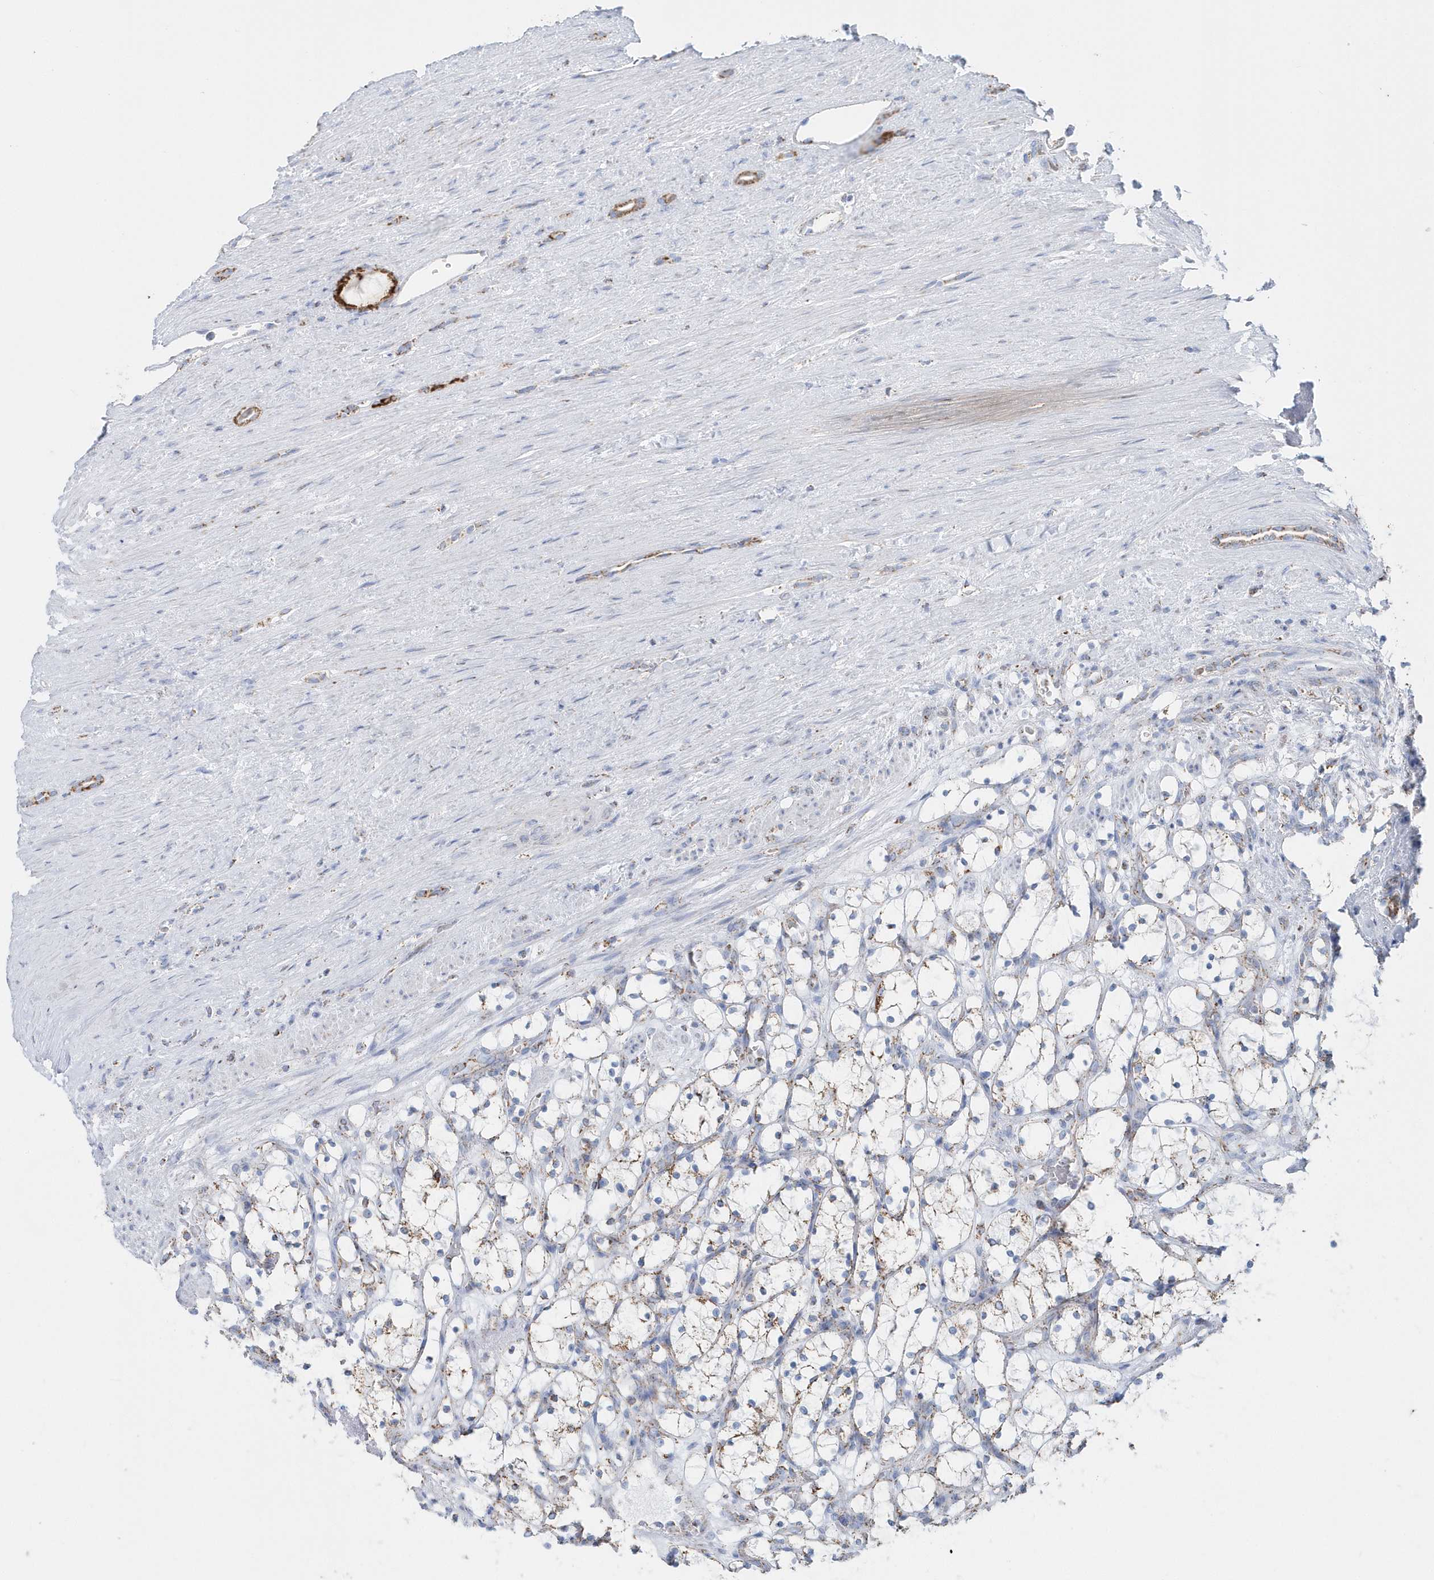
{"staining": {"intensity": "moderate", "quantity": "<25%", "location": "cytoplasmic/membranous"}, "tissue": "renal cancer", "cell_type": "Tumor cells", "image_type": "cancer", "snomed": [{"axis": "morphology", "description": "Adenocarcinoma, NOS"}, {"axis": "topography", "description": "Kidney"}], "caption": "Renal adenocarcinoma stained with immunohistochemistry (IHC) displays moderate cytoplasmic/membranous staining in about <25% of tumor cells.", "gene": "TMCO6", "patient": {"sex": "female", "age": 69}}